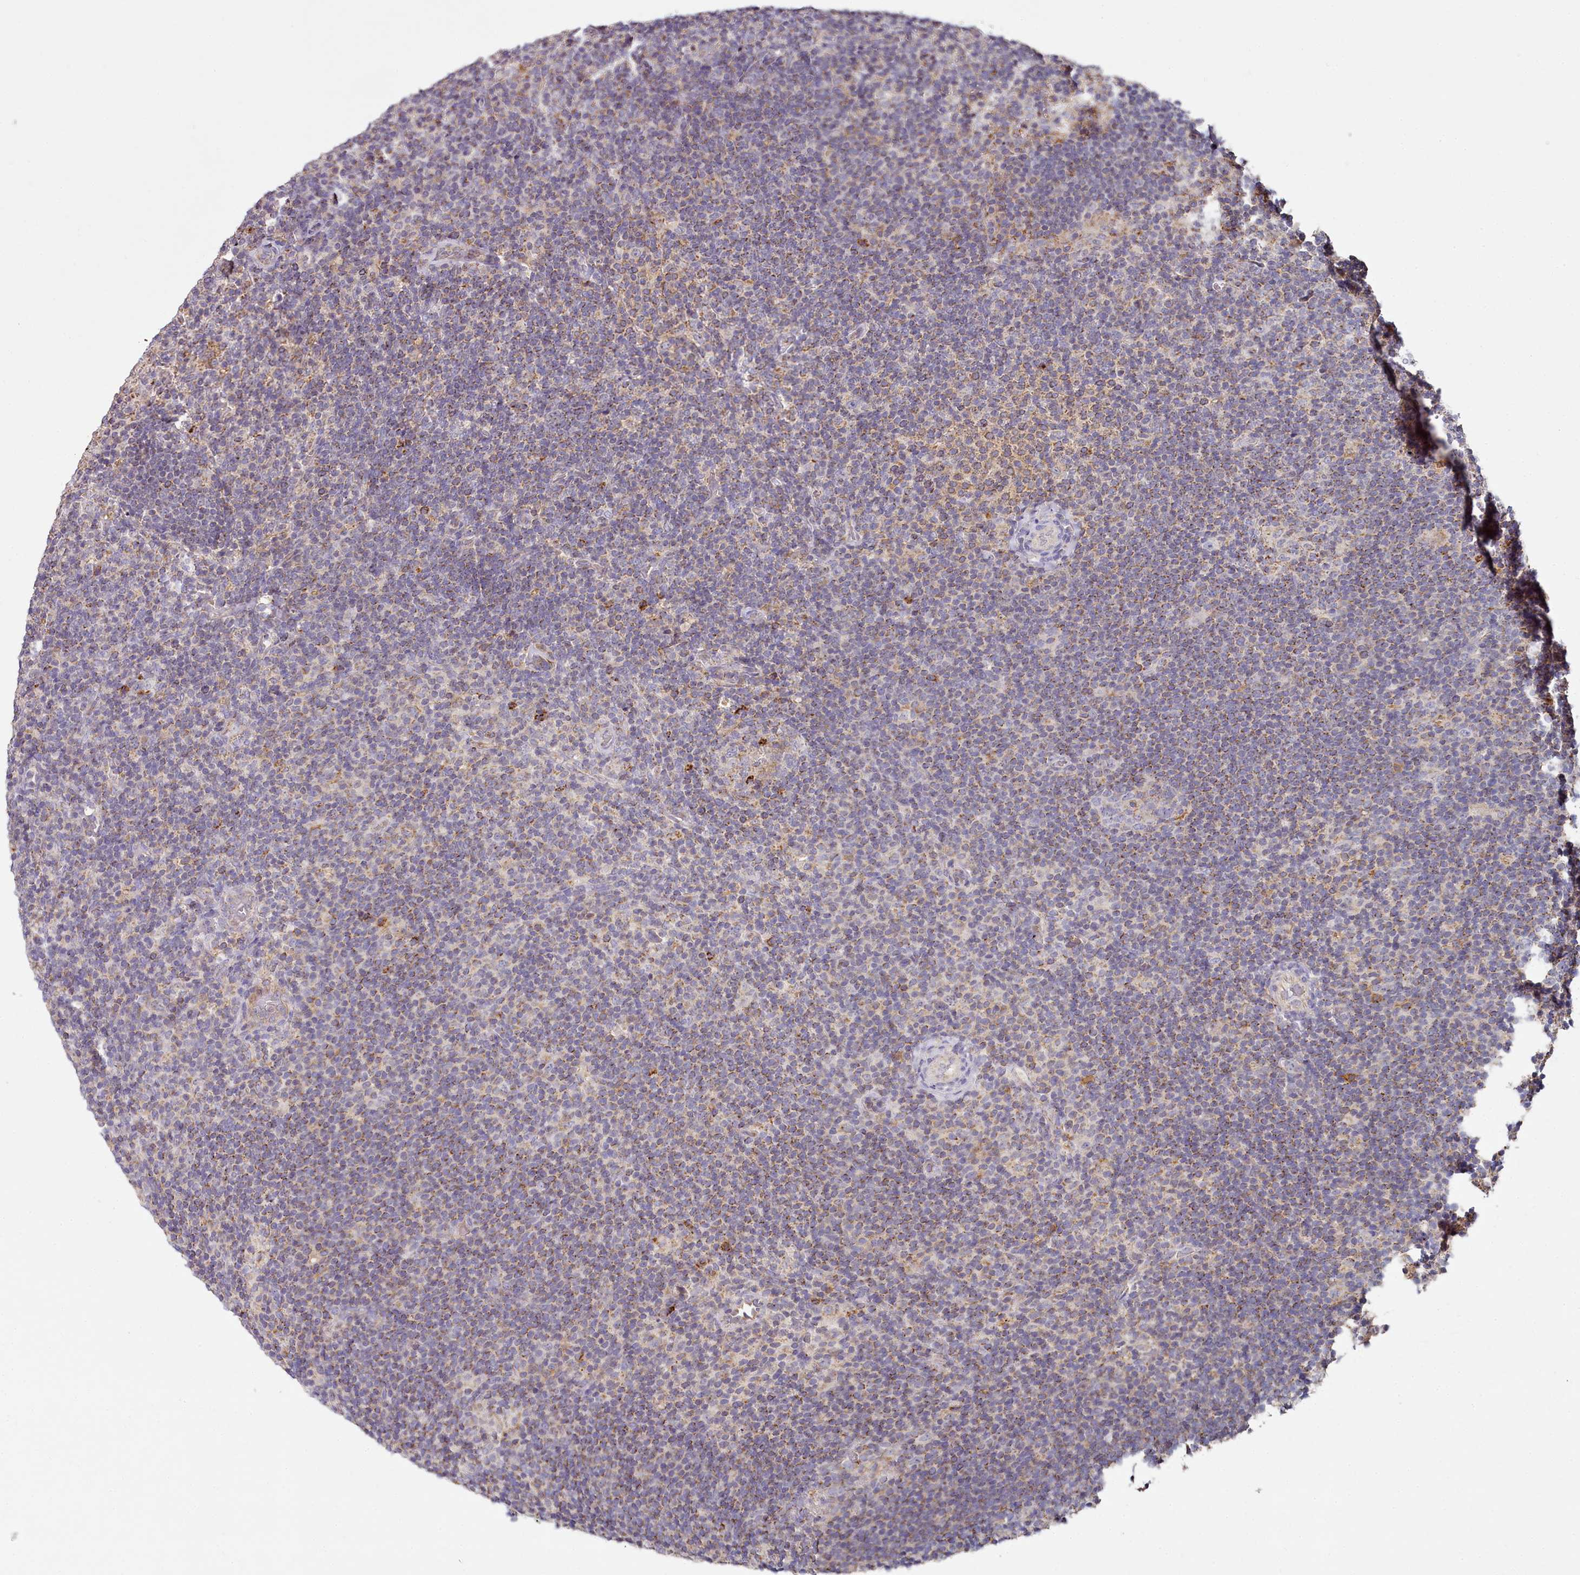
{"staining": {"intensity": "weak", "quantity": "<25%", "location": "cytoplasmic/membranous"}, "tissue": "lymphoma", "cell_type": "Tumor cells", "image_type": "cancer", "snomed": [{"axis": "morphology", "description": "Hodgkin's disease, NOS"}, {"axis": "topography", "description": "Lymph node"}], "caption": "Lymphoma was stained to show a protein in brown. There is no significant positivity in tumor cells. (DAB immunohistochemistry, high magnification).", "gene": "ACSS1", "patient": {"sex": "female", "age": 57}}